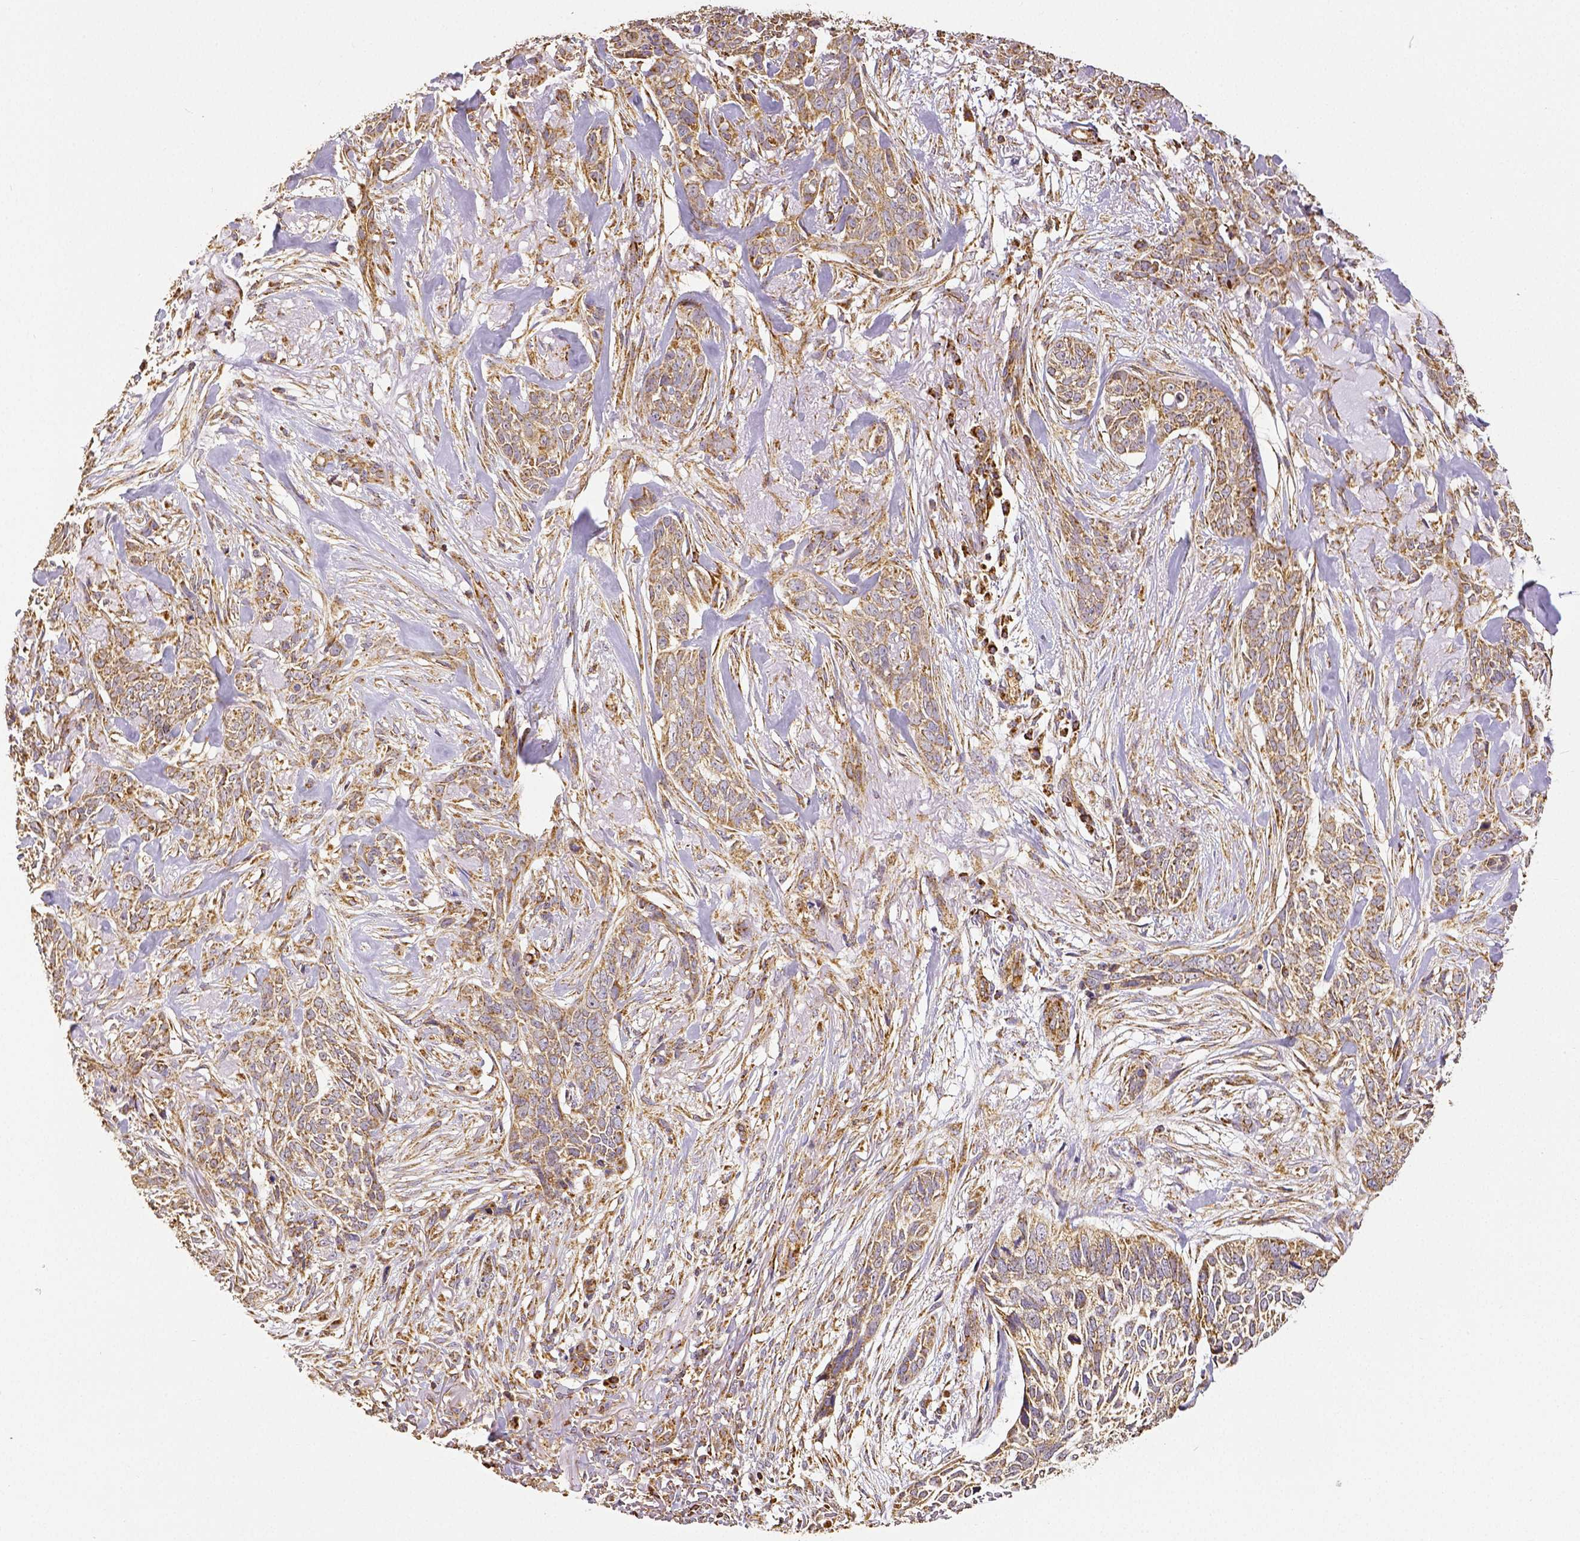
{"staining": {"intensity": "weak", "quantity": ">75%", "location": "cytoplasmic/membranous"}, "tissue": "skin cancer", "cell_type": "Tumor cells", "image_type": "cancer", "snomed": [{"axis": "morphology", "description": "Basal cell carcinoma"}, {"axis": "topography", "description": "Skin"}], "caption": "Immunohistochemistry (IHC) staining of skin cancer (basal cell carcinoma), which displays low levels of weak cytoplasmic/membranous positivity in about >75% of tumor cells indicating weak cytoplasmic/membranous protein staining. The staining was performed using DAB (3,3'-diaminobenzidine) (brown) for protein detection and nuclei were counterstained in hematoxylin (blue).", "gene": "SDHB", "patient": {"sex": "male", "age": 74}}